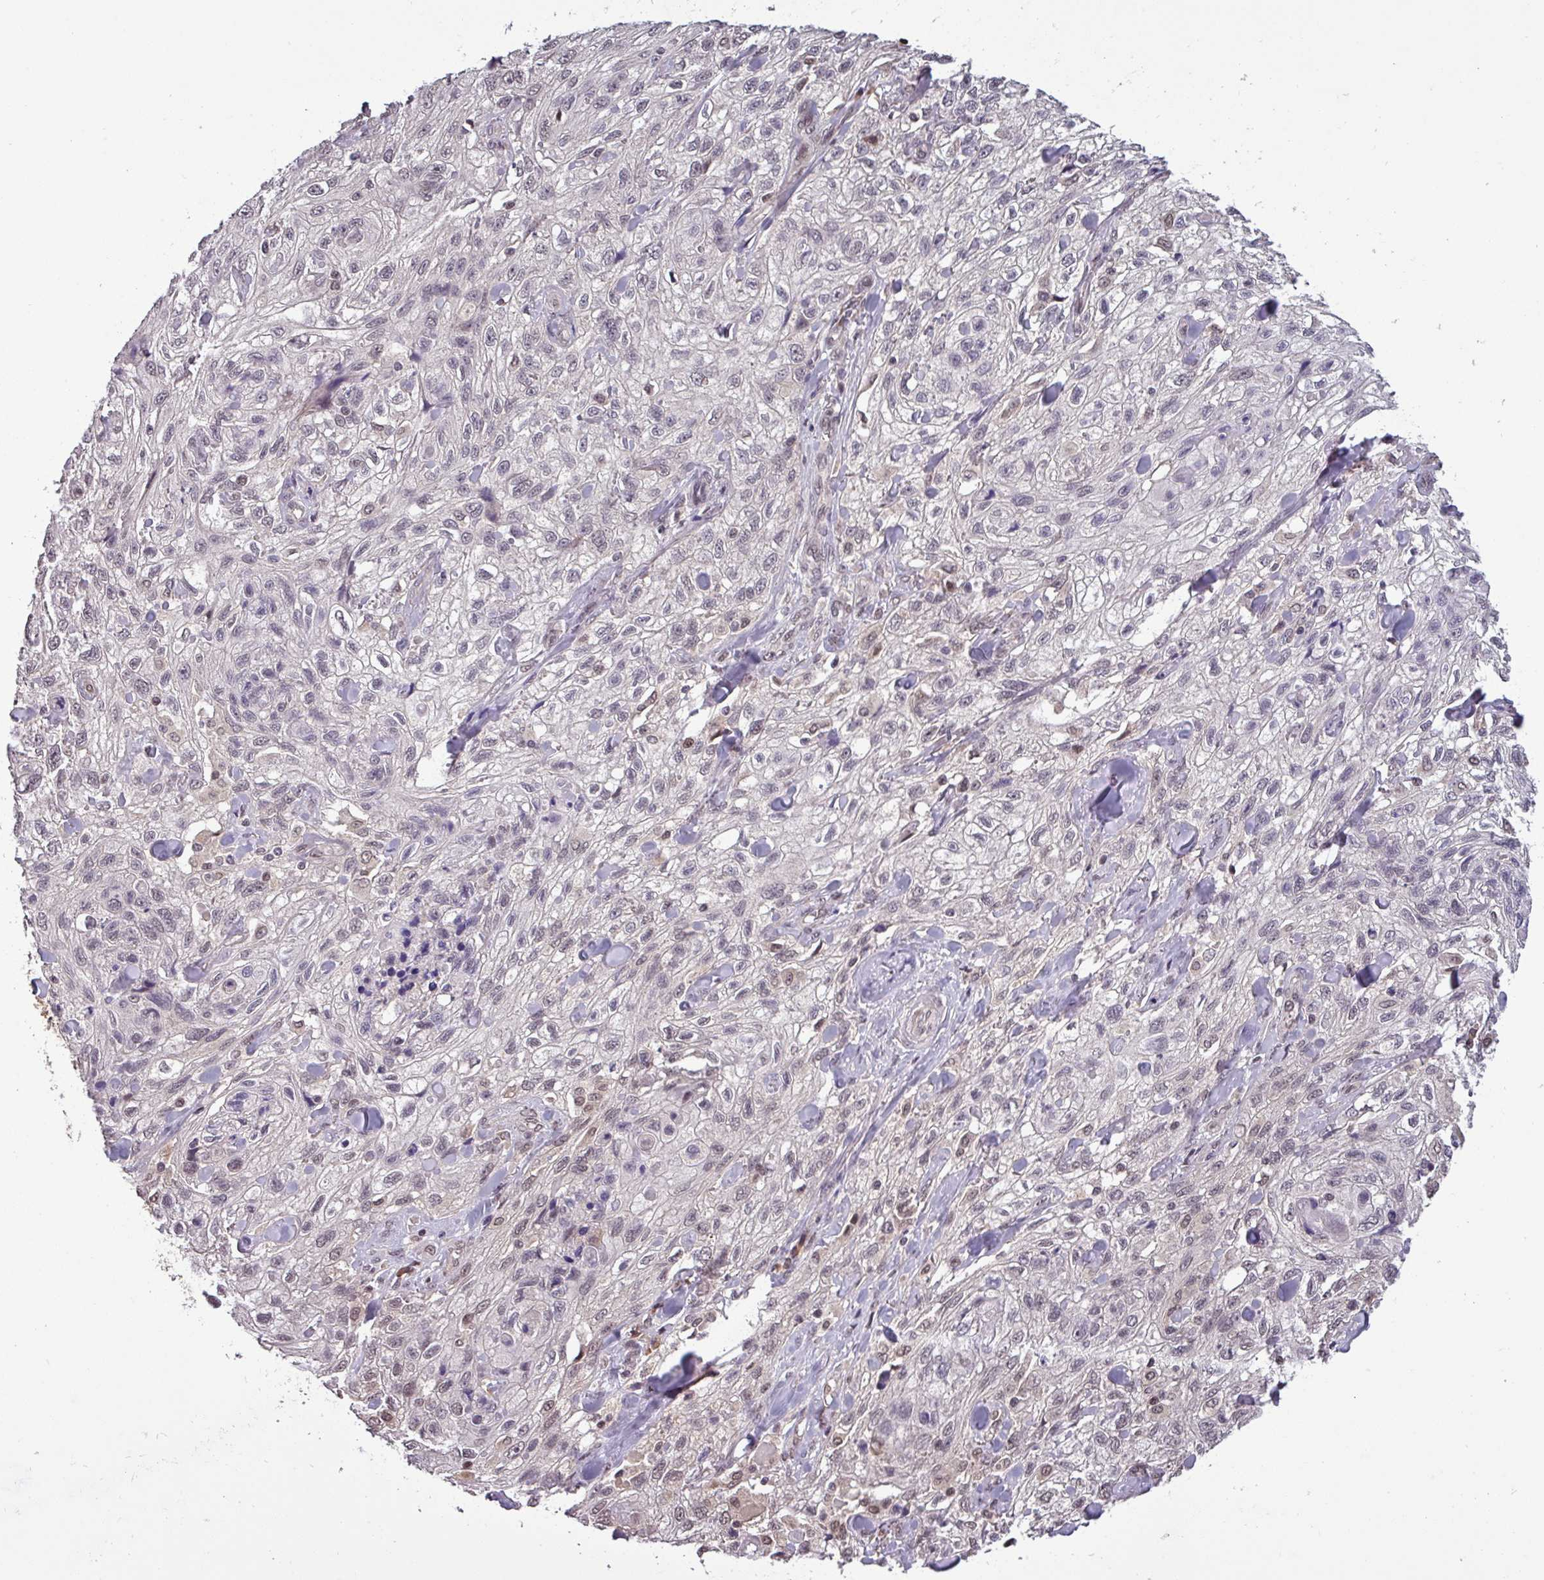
{"staining": {"intensity": "weak", "quantity": "25%-75%", "location": "nuclear"}, "tissue": "skin cancer", "cell_type": "Tumor cells", "image_type": "cancer", "snomed": [{"axis": "morphology", "description": "Squamous cell carcinoma, NOS"}, {"axis": "topography", "description": "Skin"}, {"axis": "topography", "description": "Vulva"}], "caption": "Immunohistochemical staining of human skin cancer demonstrates weak nuclear protein expression in approximately 25%-75% of tumor cells.", "gene": "NOB1", "patient": {"sex": "female", "age": 86}}